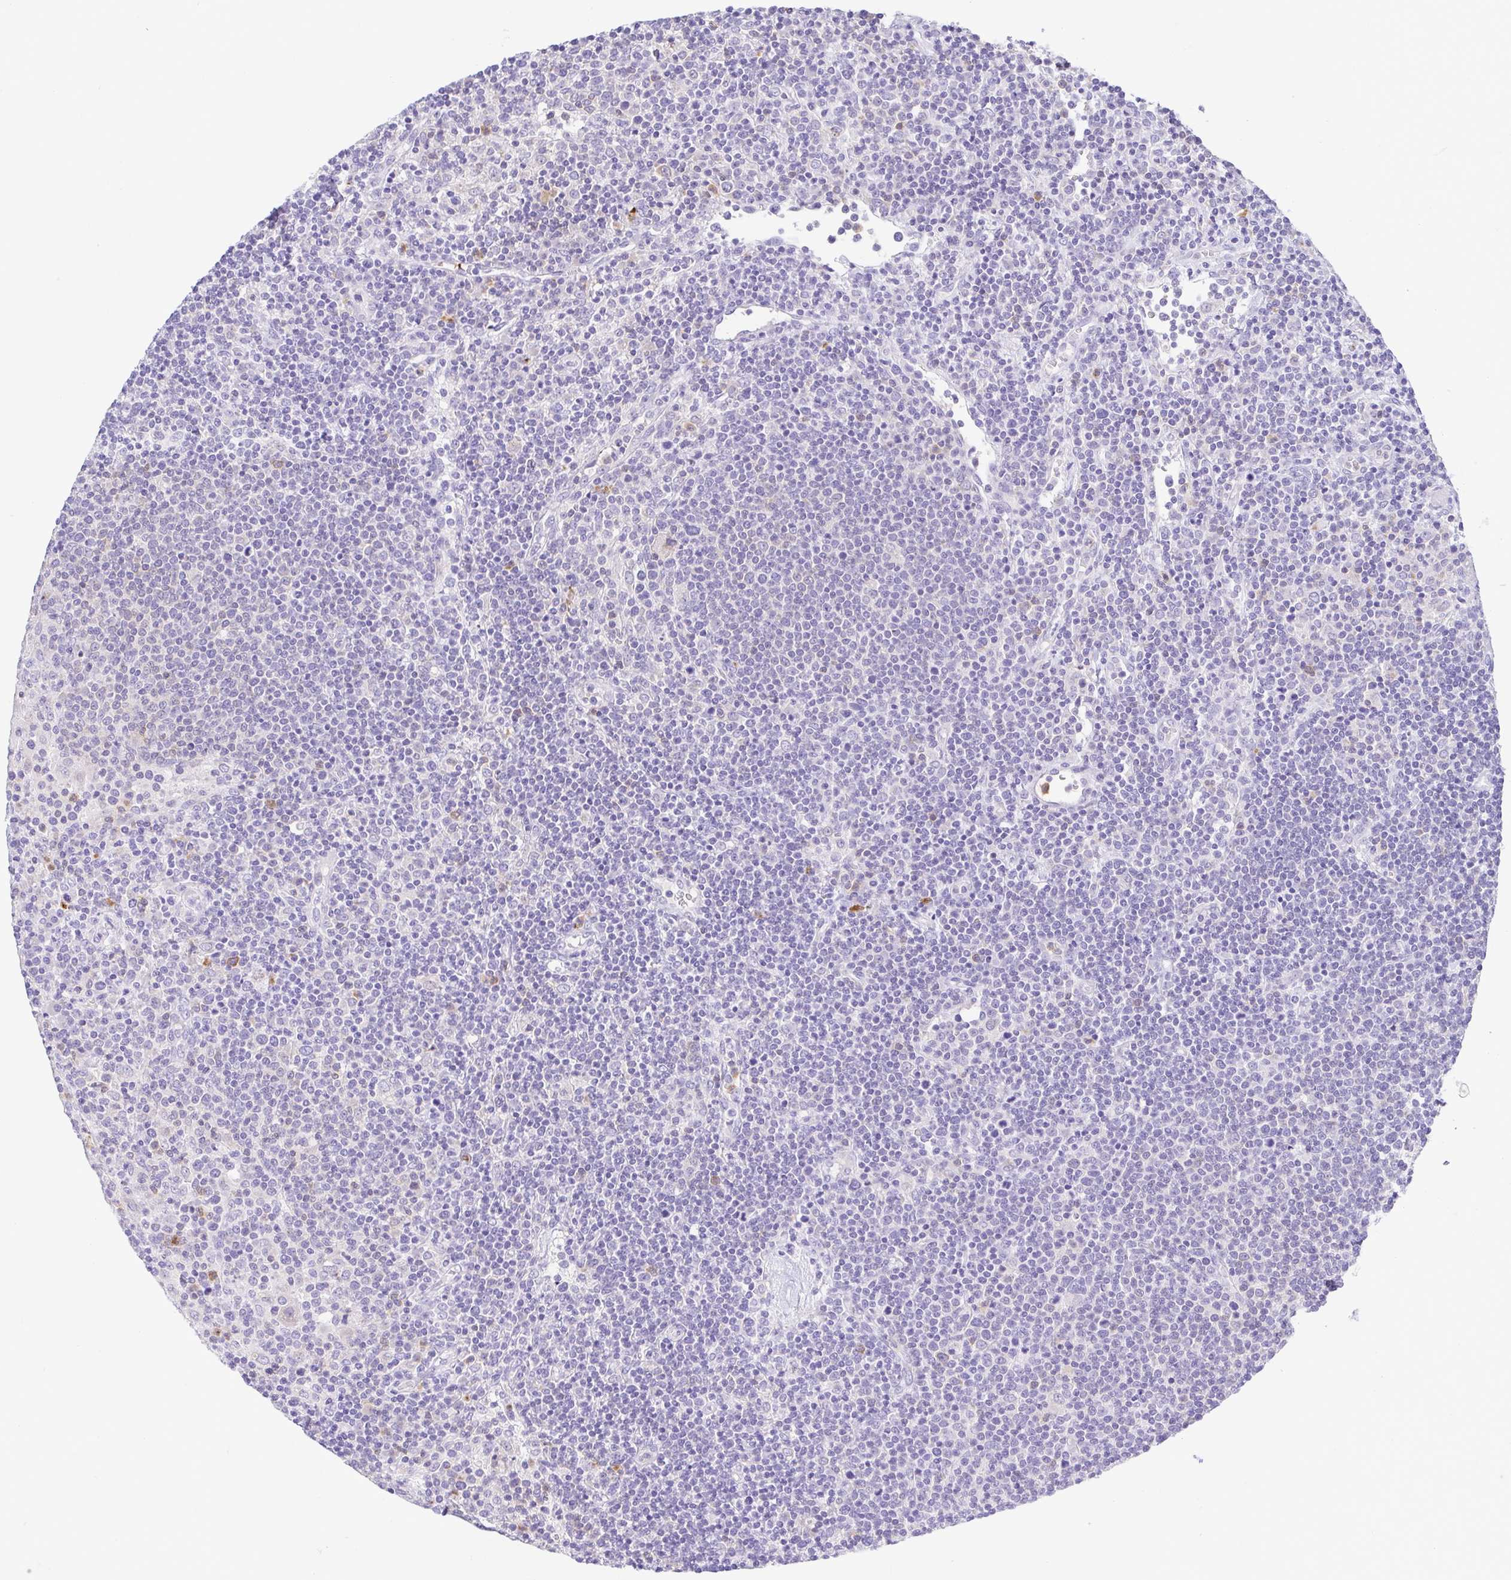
{"staining": {"intensity": "negative", "quantity": "none", "location": "none"}, "tissue": "lymphoma", "cell_type": "Tumor cells", "image_type": "cancer", "snomed": [{"axis": "morphology", "description": "Malignant lymphoma, non-Hodgkin's type, High grade"}, {"axis": "topography", "description": "Lymph node"}], "caption": "Tumor cells are negative for protein expression in human lymphoma.", "gene": "PGLYRP1", "patient": {"sex": "male", "age": 61}}